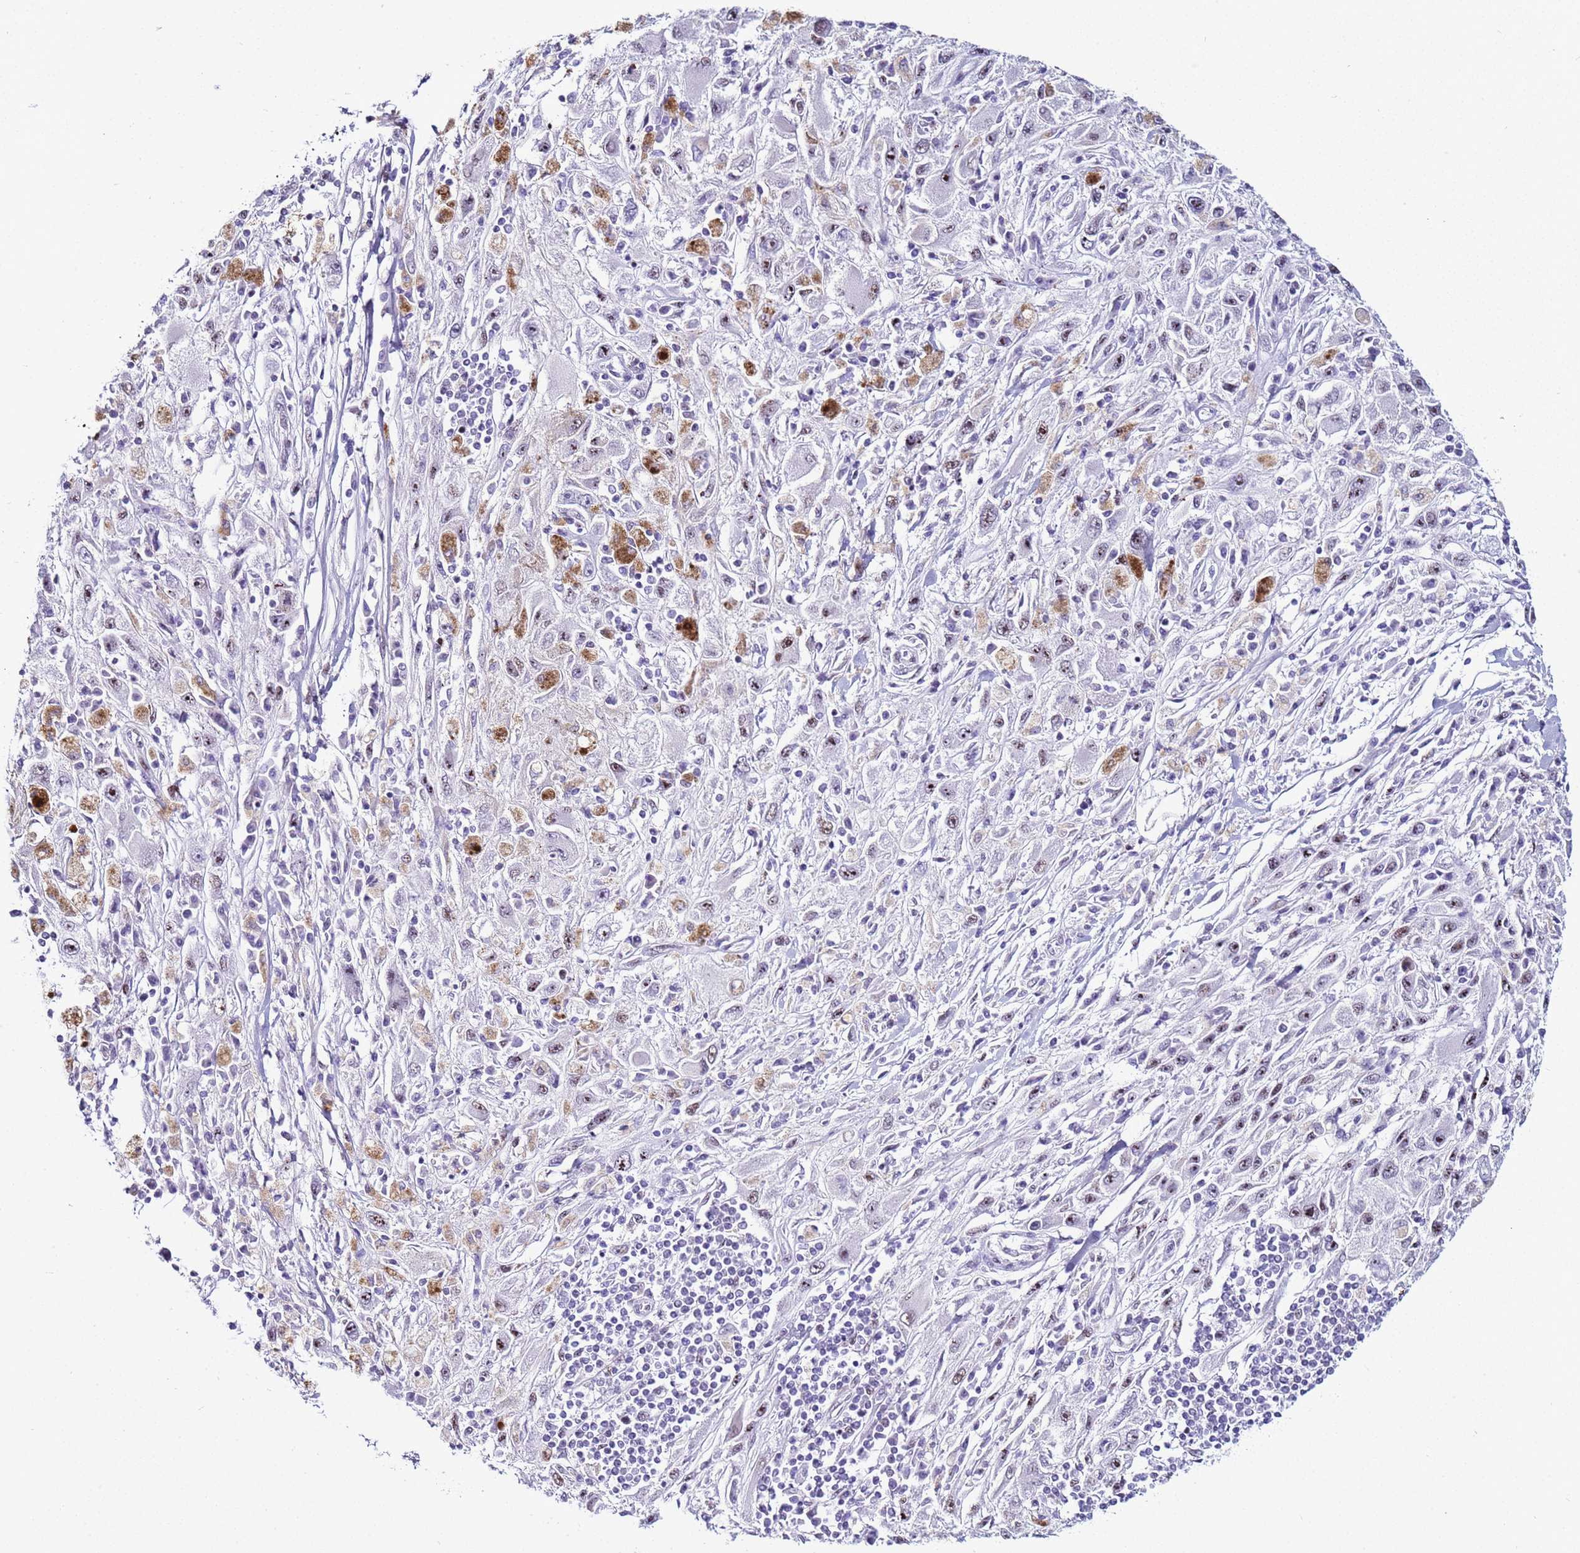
{"staining": {"intensity": "moderate", "quantity": "25%-75%", "location": "nuclear"}, "tissue": "melanoma", "cell_type": "Tumor cells", "image_type": "cancer", "snomed": [{"axis": "morphology", "description": "Malignant melanoma, Metastatic site"}, {"axis": "topography", "description": "Skin"}], "caption": "Malignant melanoma (metastatic site) stained with DAB (3,3'-diaminobenzidine) IHC shows medium levels of moderate nuclear staining in about 25%-75% of tumor cells. The staining was performed using DAB, with brown indicating positive protein expression. Nuclei are stained blue with hematoxylin.", "gene": "LRRC10B", "patient": {"sex": "male", "age": 53}}